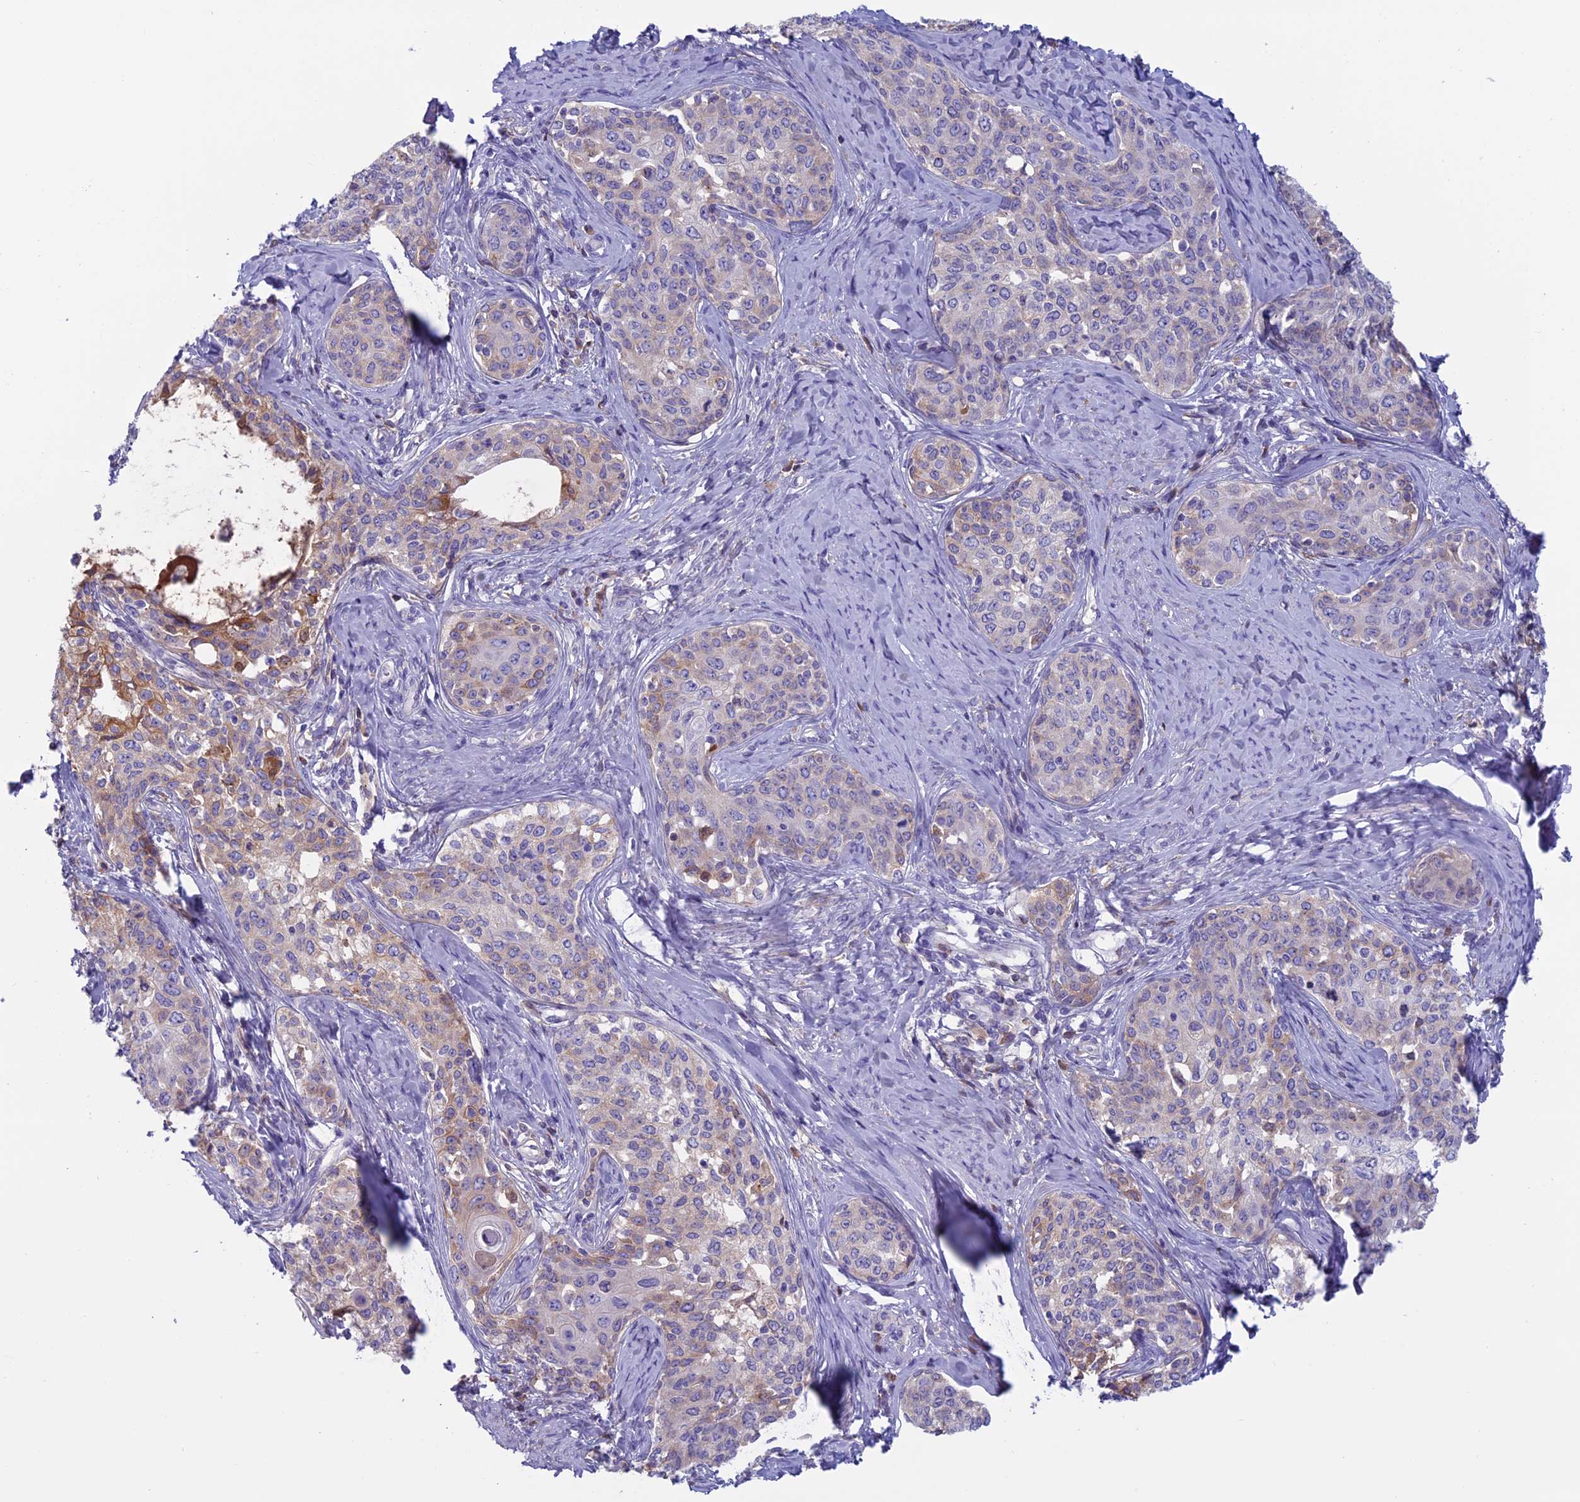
{"staining": {"intensity": "moderate", "quantity": "<25%", "location": "cytoplasmic/membranous"}, "tissue": "cervical cancer", "cell_type": "Tumor cells", "image_type": "cancer", "snomed": [{"axis": "morphology", "description": "Squamous cell carcinoma, NOS"}, {"axis": "morphology", "description": "Adenocarcinoma, NOS"}, {"axis": "topography", "description": "Cervix"}], "caption": "There is low levels of moderate cytoplasmic/membranous expression in tumor cells of cervical squamous cell carcinoma, as demonstrated by immunohistochemical staining (brown color).", "gene": "ANGPTL2", "patient": {"sex": "female", "age": 52}}